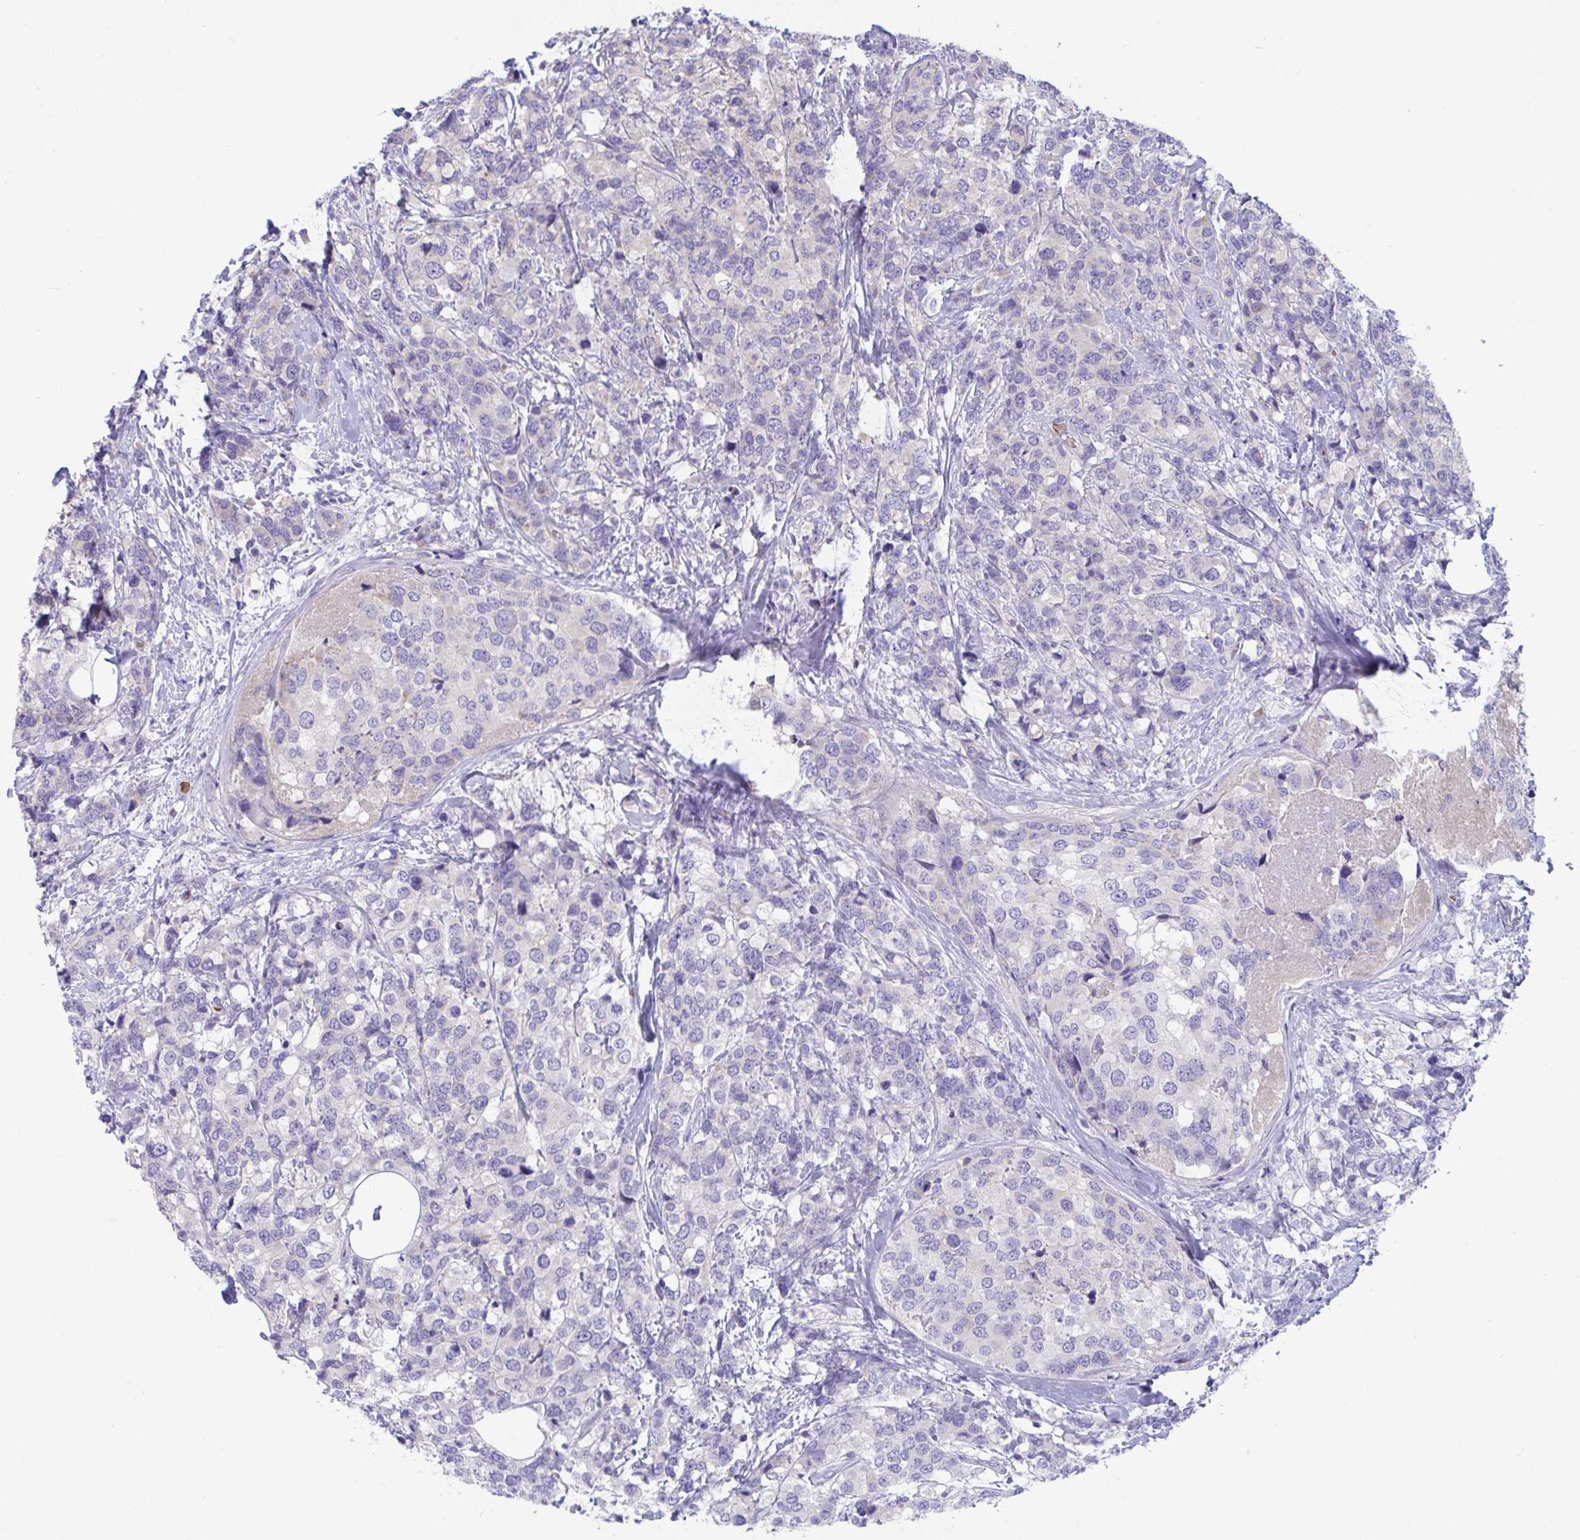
{"staining": {"intensity": "negative", "quantity": "none", "location": "none"}, "tissue": "breast cancer", "cell_type": "Tumor cells", "image_type": "cancer", "snomed": [{"axis": "morphology", "description": "Lobular carcinoma"}, {"axis": "topography", "description": "Breast"}], "caption": "High magnification brightfield microscopy of breast cancer (lobular carcinoma) stained with DAB (brown) and counterstained with hematoxylin (blue): tumor cells show no significant staining.", "gene": "TTC30B", "patient": {"sex": "female", "age": 59}}